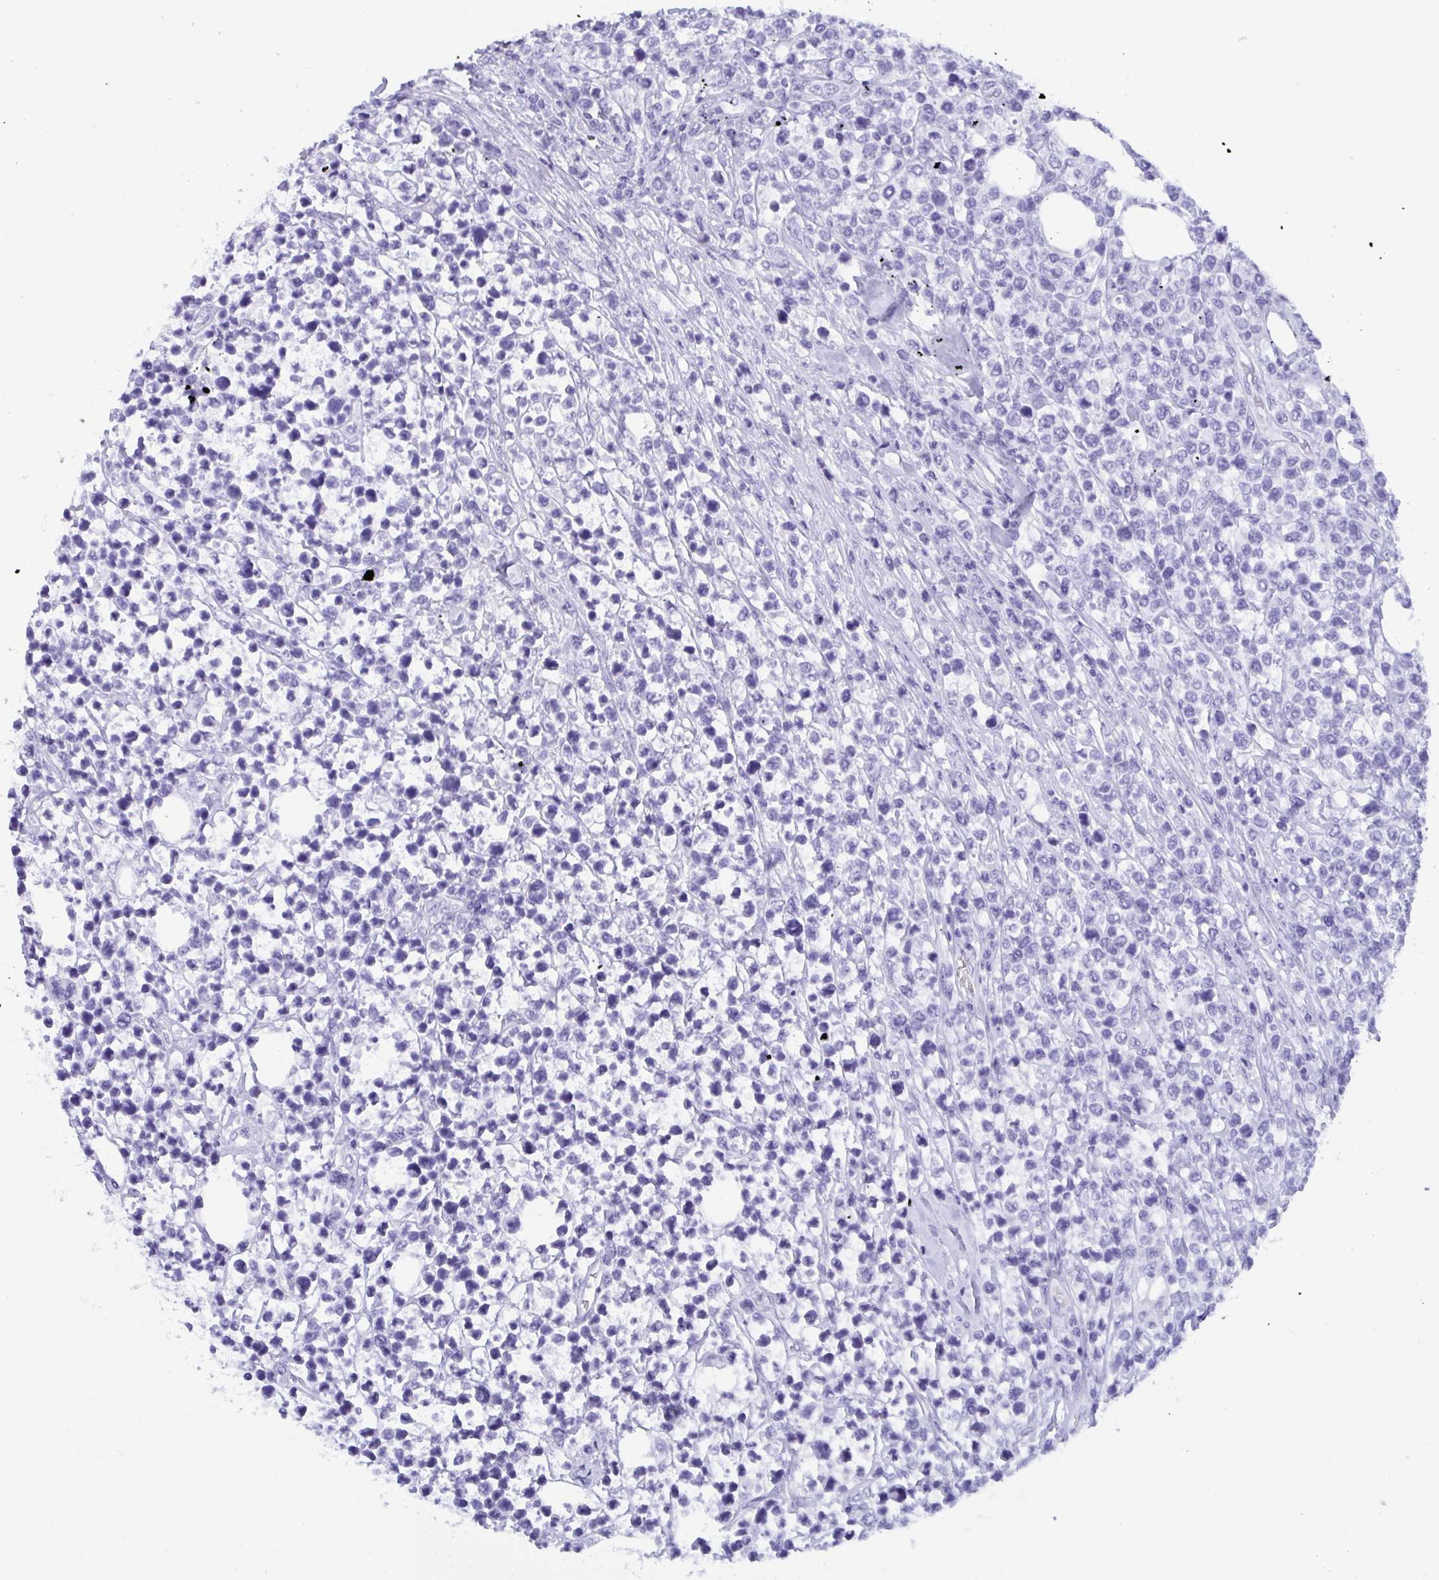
{"staining": {"intensity": "negative", "quantity": "none", "location": "none"}, "tissue": "lymphoma", "cell_type": "Tumor cells", "image_type": "cancer", "snomed": [{"axis": "morphology", "description": "Malignant lymphoma, non-Hodgkin's type, High grade"}, {"axis": "topography", "description": "Soft tissue"}], "caption": "The micrograph demonstrates no staining of tumor cells in malignant lymphoma, non-Hodgkin's type (high-grade).", "gene": "ZNF850", "patient": {"sex": "female", "age": 56}}